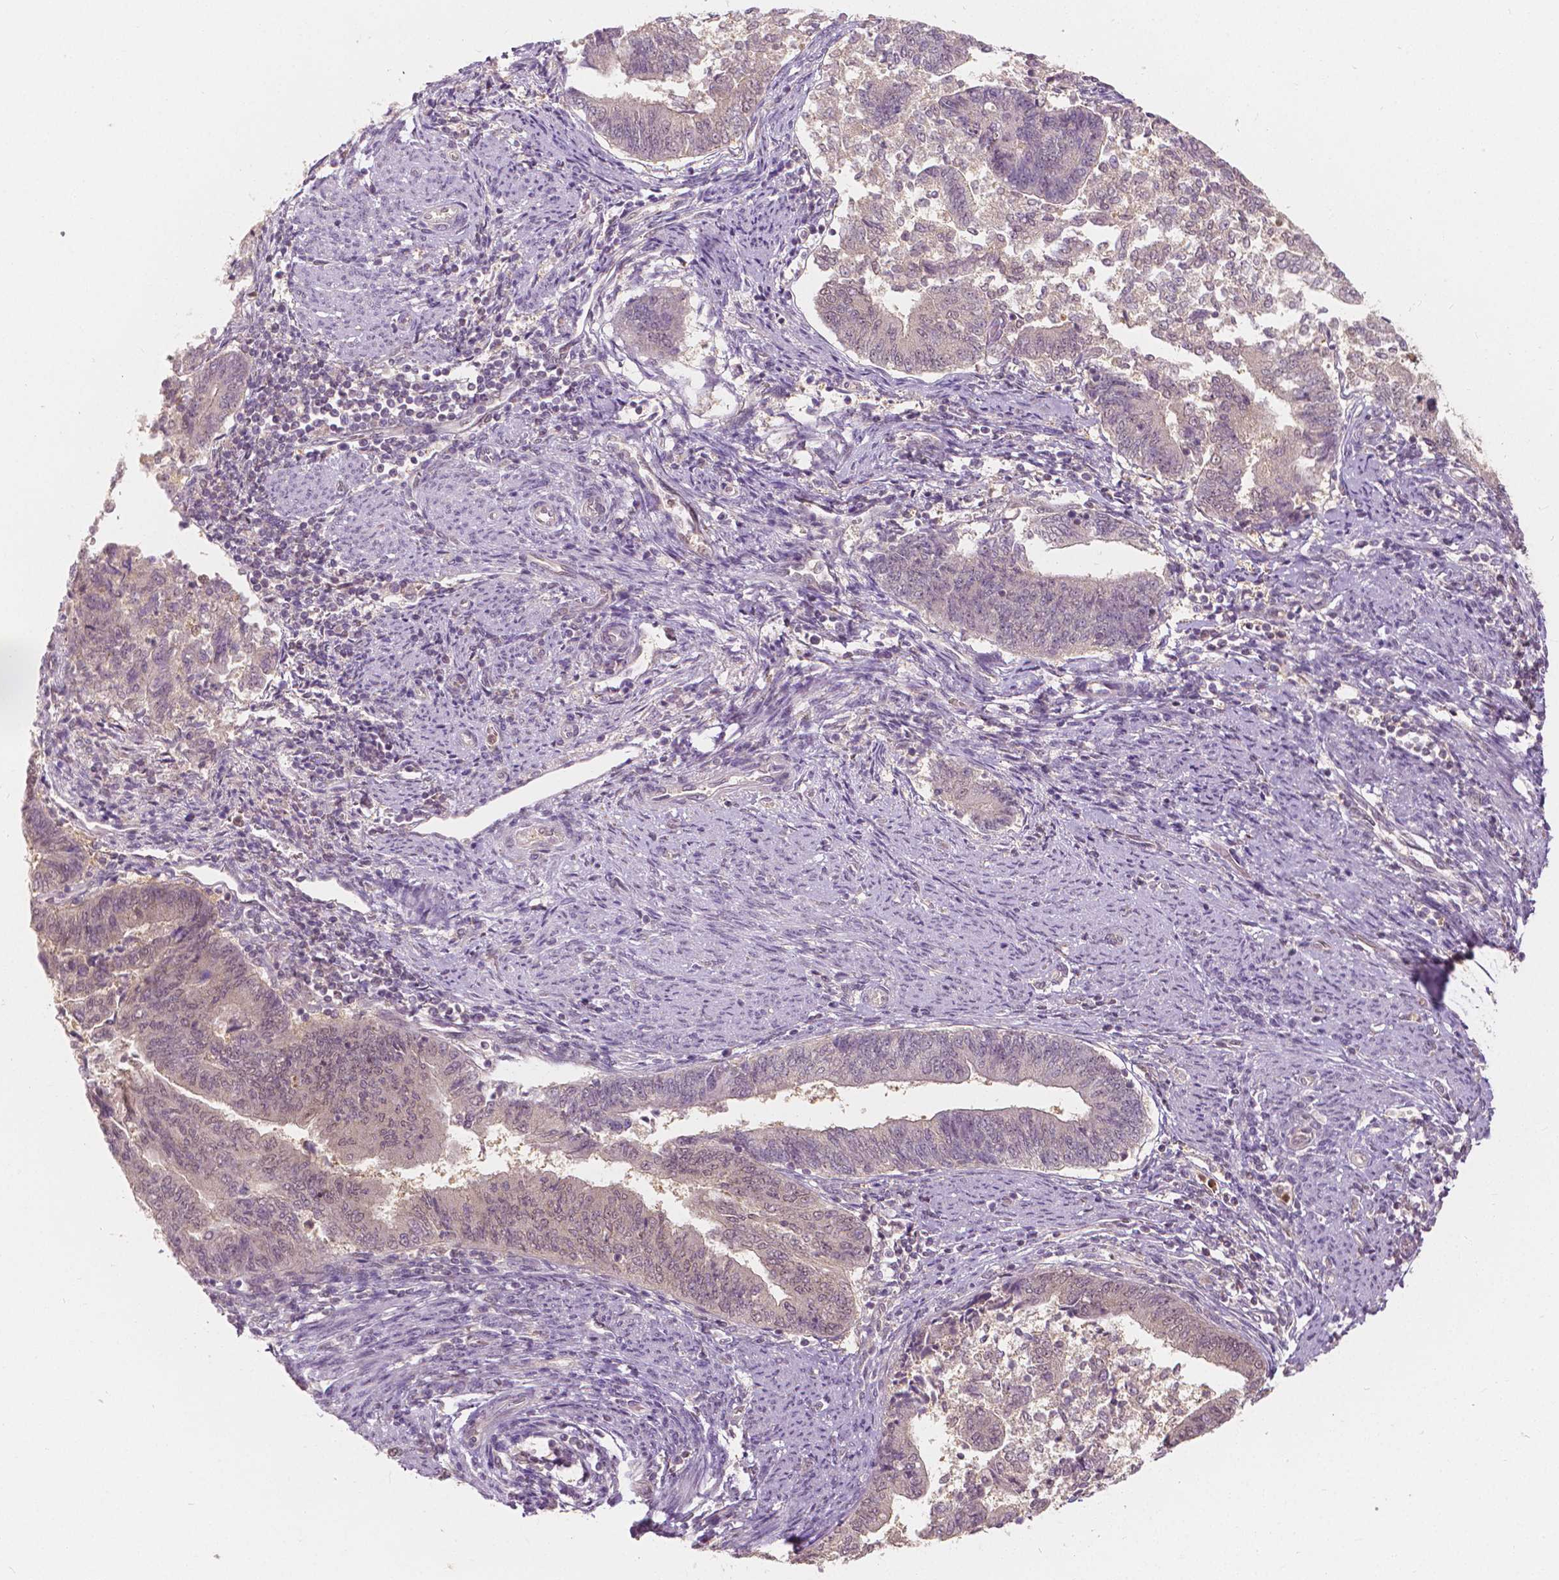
{"staining": {"intensity": "negative", "quantity": "none", "location": "none"}, "tissue": "endometrial cancer", "cell_type": "Tumor cells", "image_type": "cancer", "snomed": [{"axis": "morphology", "description": "Adenocarcinoma, NOS"}, {"axis": "topography", "description": "Endometrium"}], "caption": "Tumor cells are negative for protein expression in human endometrial cancer (adenocarcinoma).", "gene": "NAPRT", "patient": {"sex": "female", "age": 65}}